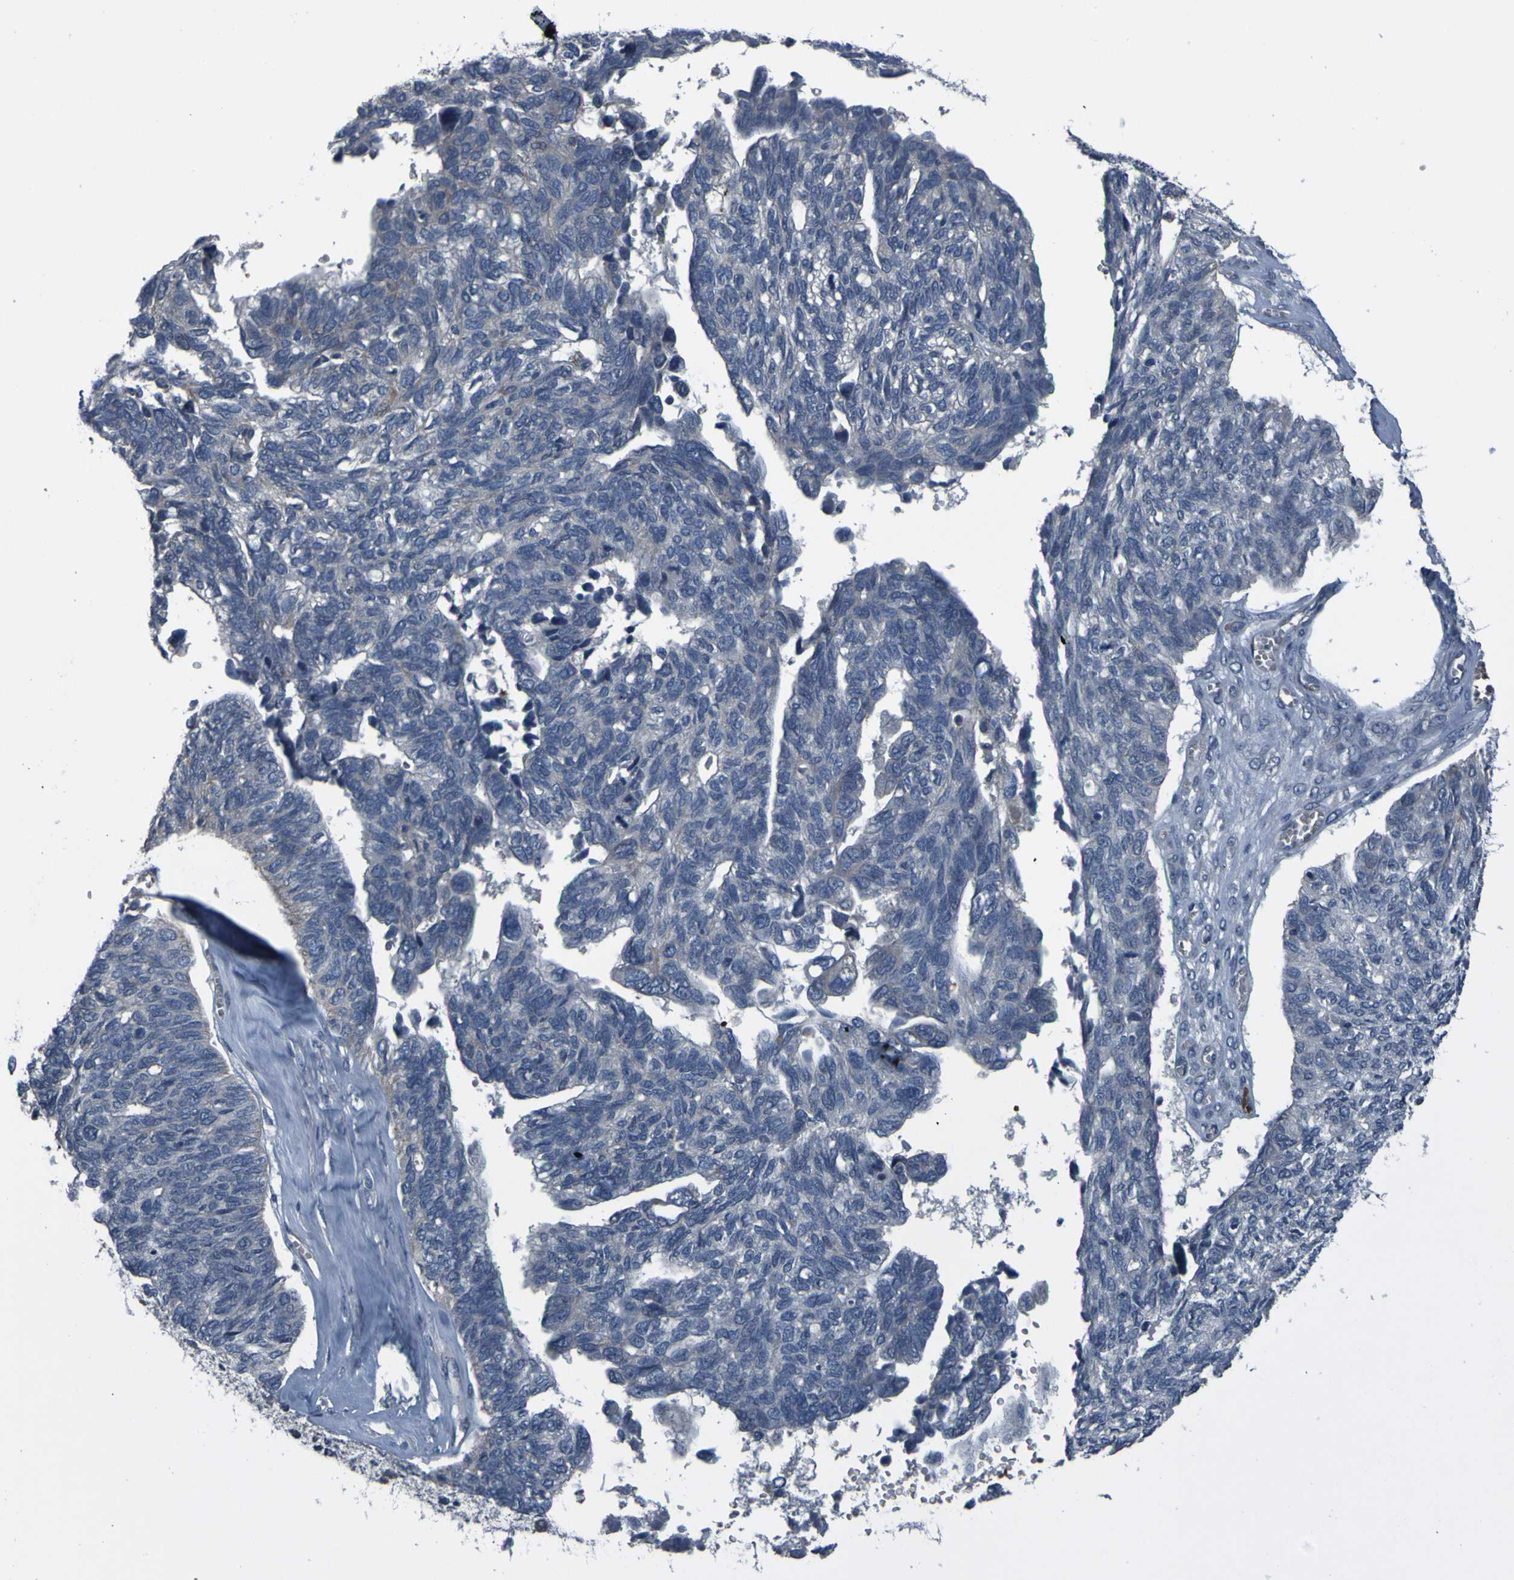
{"staining": {"intensity": "weak", "quantity": "<25%", "location": "cytoplasmic/membranous"}, "tissue": "ovarian cancer", "cell_type": "Tumor cells", "image_type": "cancer", "snomed": [{"axis": "morphology", "description": "Cystadenocarcinoma, serous, NOS"}, {"axis": "topography", "description": "Ovary"}], "caption": "Micrograph shows no protein staining in tumor cells of ovarian serous cystadenocarcinoma tissue.", "gene": "GRAMD1A", "patient": {"sex": "female", "age": 79}}